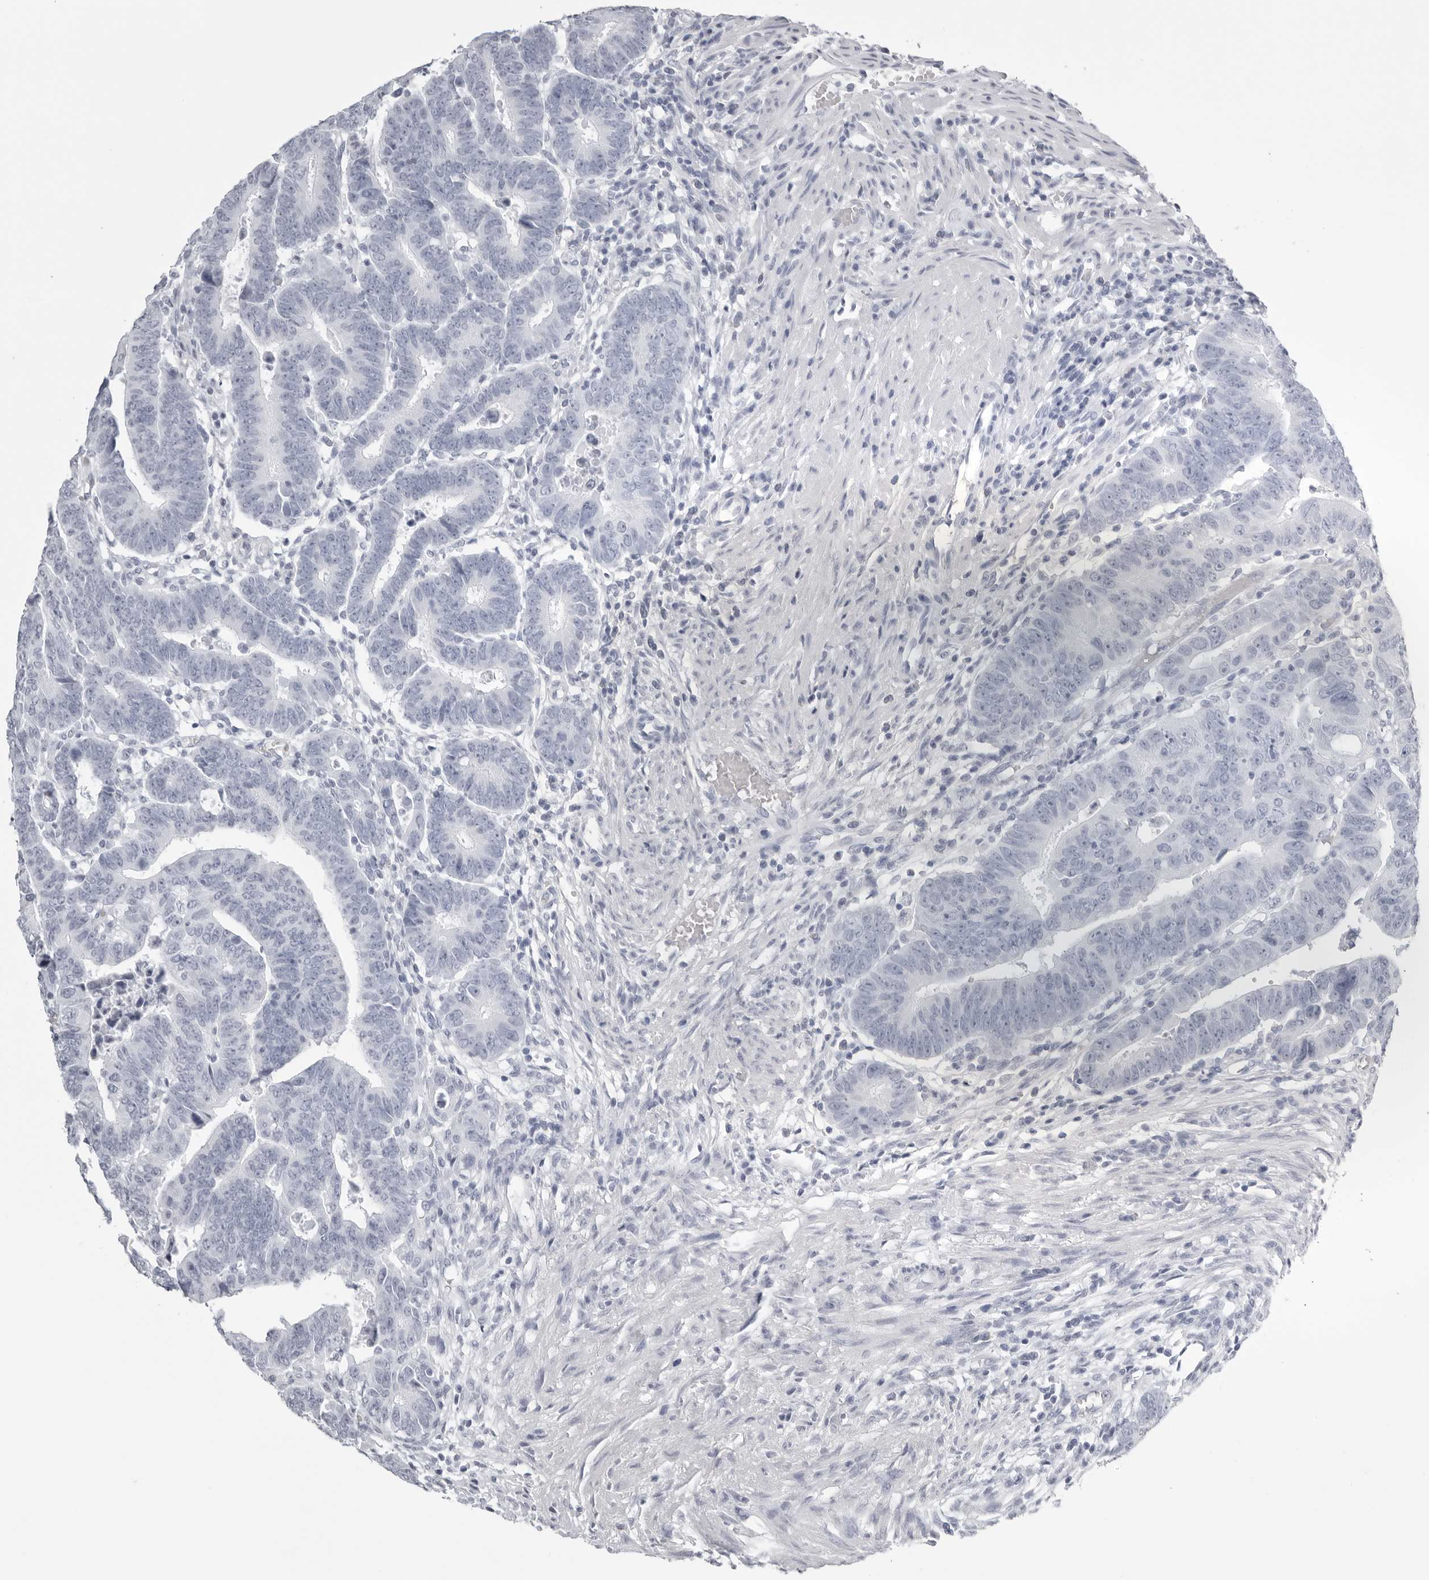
{"staining": {"intensity": "negative", "quantity": "none", "location": "none"}, "tissue": "colorectal cancer", "cell_type": "Tumor cells", "image_type": "cancer", "snomed": [{"axis": "morphology", "description": "Adenocarcinoma, NOS"}, {"axis": "topography", "description": "Rectum"}], "caption": "Micrograph shows no significant protein positivity in tumor cells of colorectal adenocarcinoma. The staining is performed using DAB (3,3'-diaminobenzidine) brown chromogen with nuclei counter-stained in using hematoxylin.", "gene": "KLK9", "patient": {"sex": "female", "age": 65}}